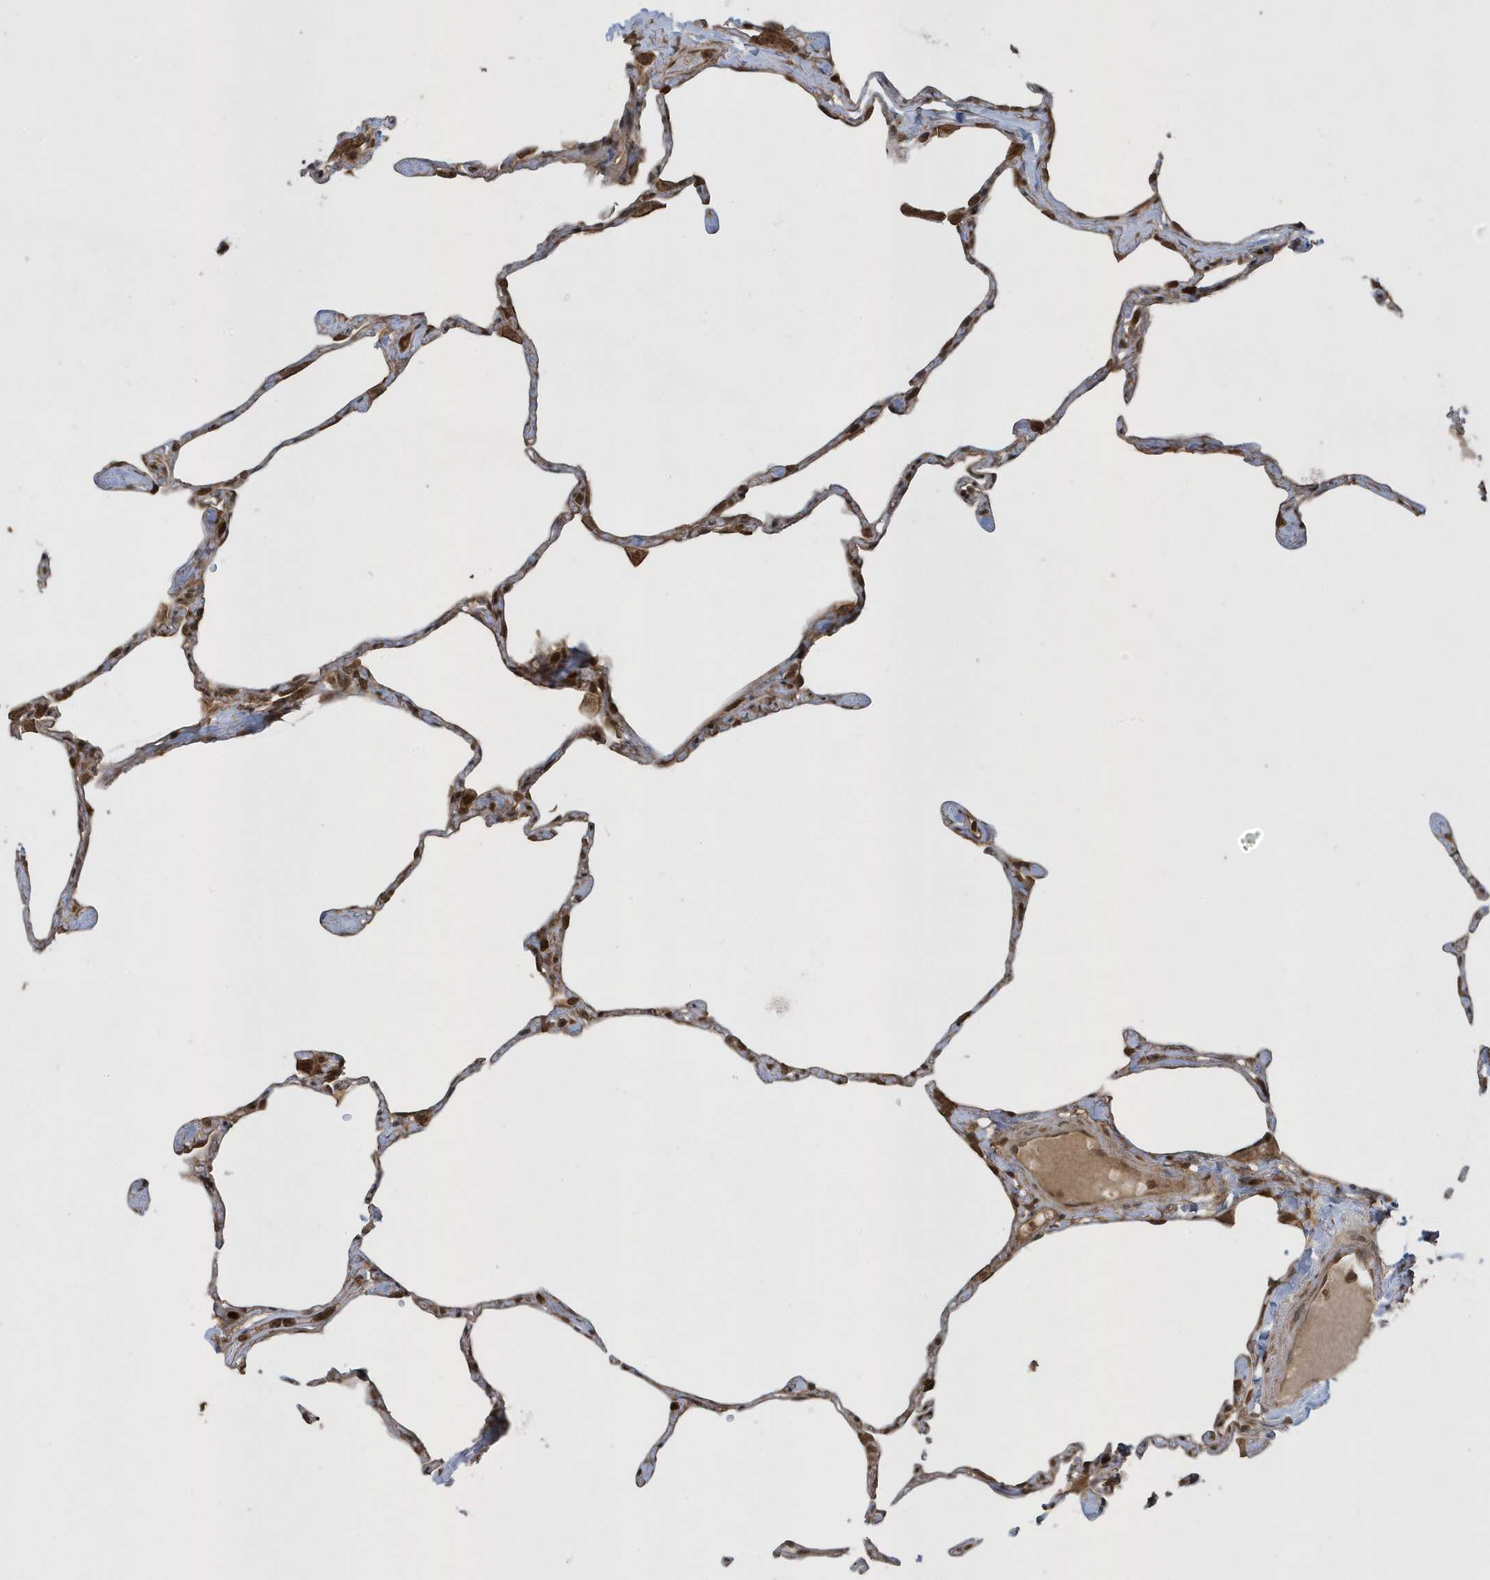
{"staining": {"intensity": "moderate", "quantity": ">75%", "location": "cytoplasmic/membranous,nuclear"}, "tissue": "lung", "cell_type": "Alveolar cells", "image_type": "normal", "snomed": [{"axis": "morphology", "description": "Normal tissue, NOS"}, {"axis": "topography", "description": "Lung"}], "caption": "Immunohistochemical staining of normal lung exhibits moderate cytoplasmic/membranous,nuclear protein expression in approximately >75% of alveolar cells. (DAB (3,3'-diaminobenzidine) IHC, brown staining for protein, blue staining for nuclei).", "gene": "STAMBP", "patient": {"sex": "male", "age": 65}}